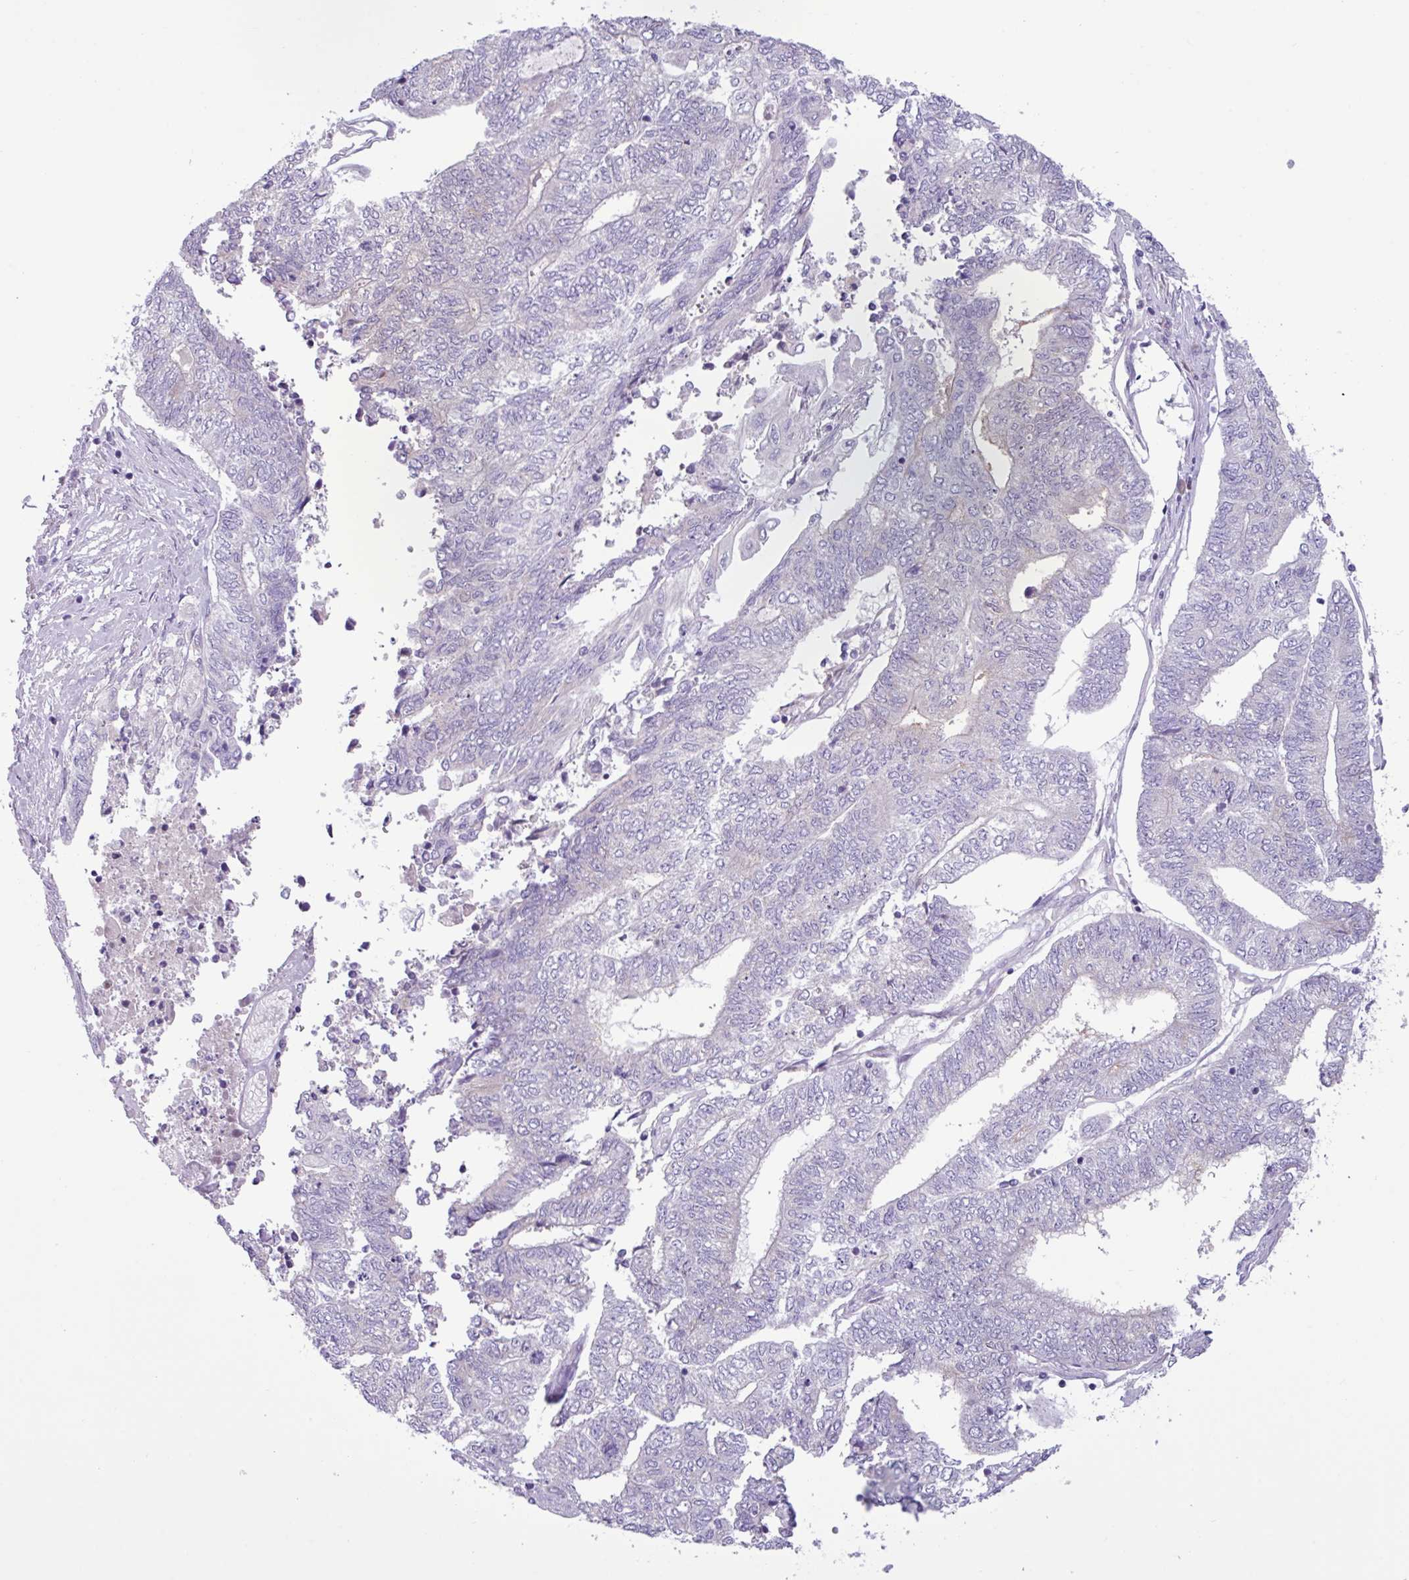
{"staining": {"intensity": "negative", "quantity": "none", "location": "none"}, "tissue": "endometrial cancer", "cell_type": "Tumor cells", "image_type": "cancer", "snomed": [{"axis": "morphology", "description": "Adenocarcinoma, NOS"}, {"axis": "topography", "description": "Uterus"}, {"axis": "topography", "description": "Endometrium"}], "caption": "Human endometrial cancer stained for a protein using immunohistochemistry (IHC) exhibits no staining in tumor cells.", "gene": "STIMATE", "patient": {"sex": "female", "age": 70}}